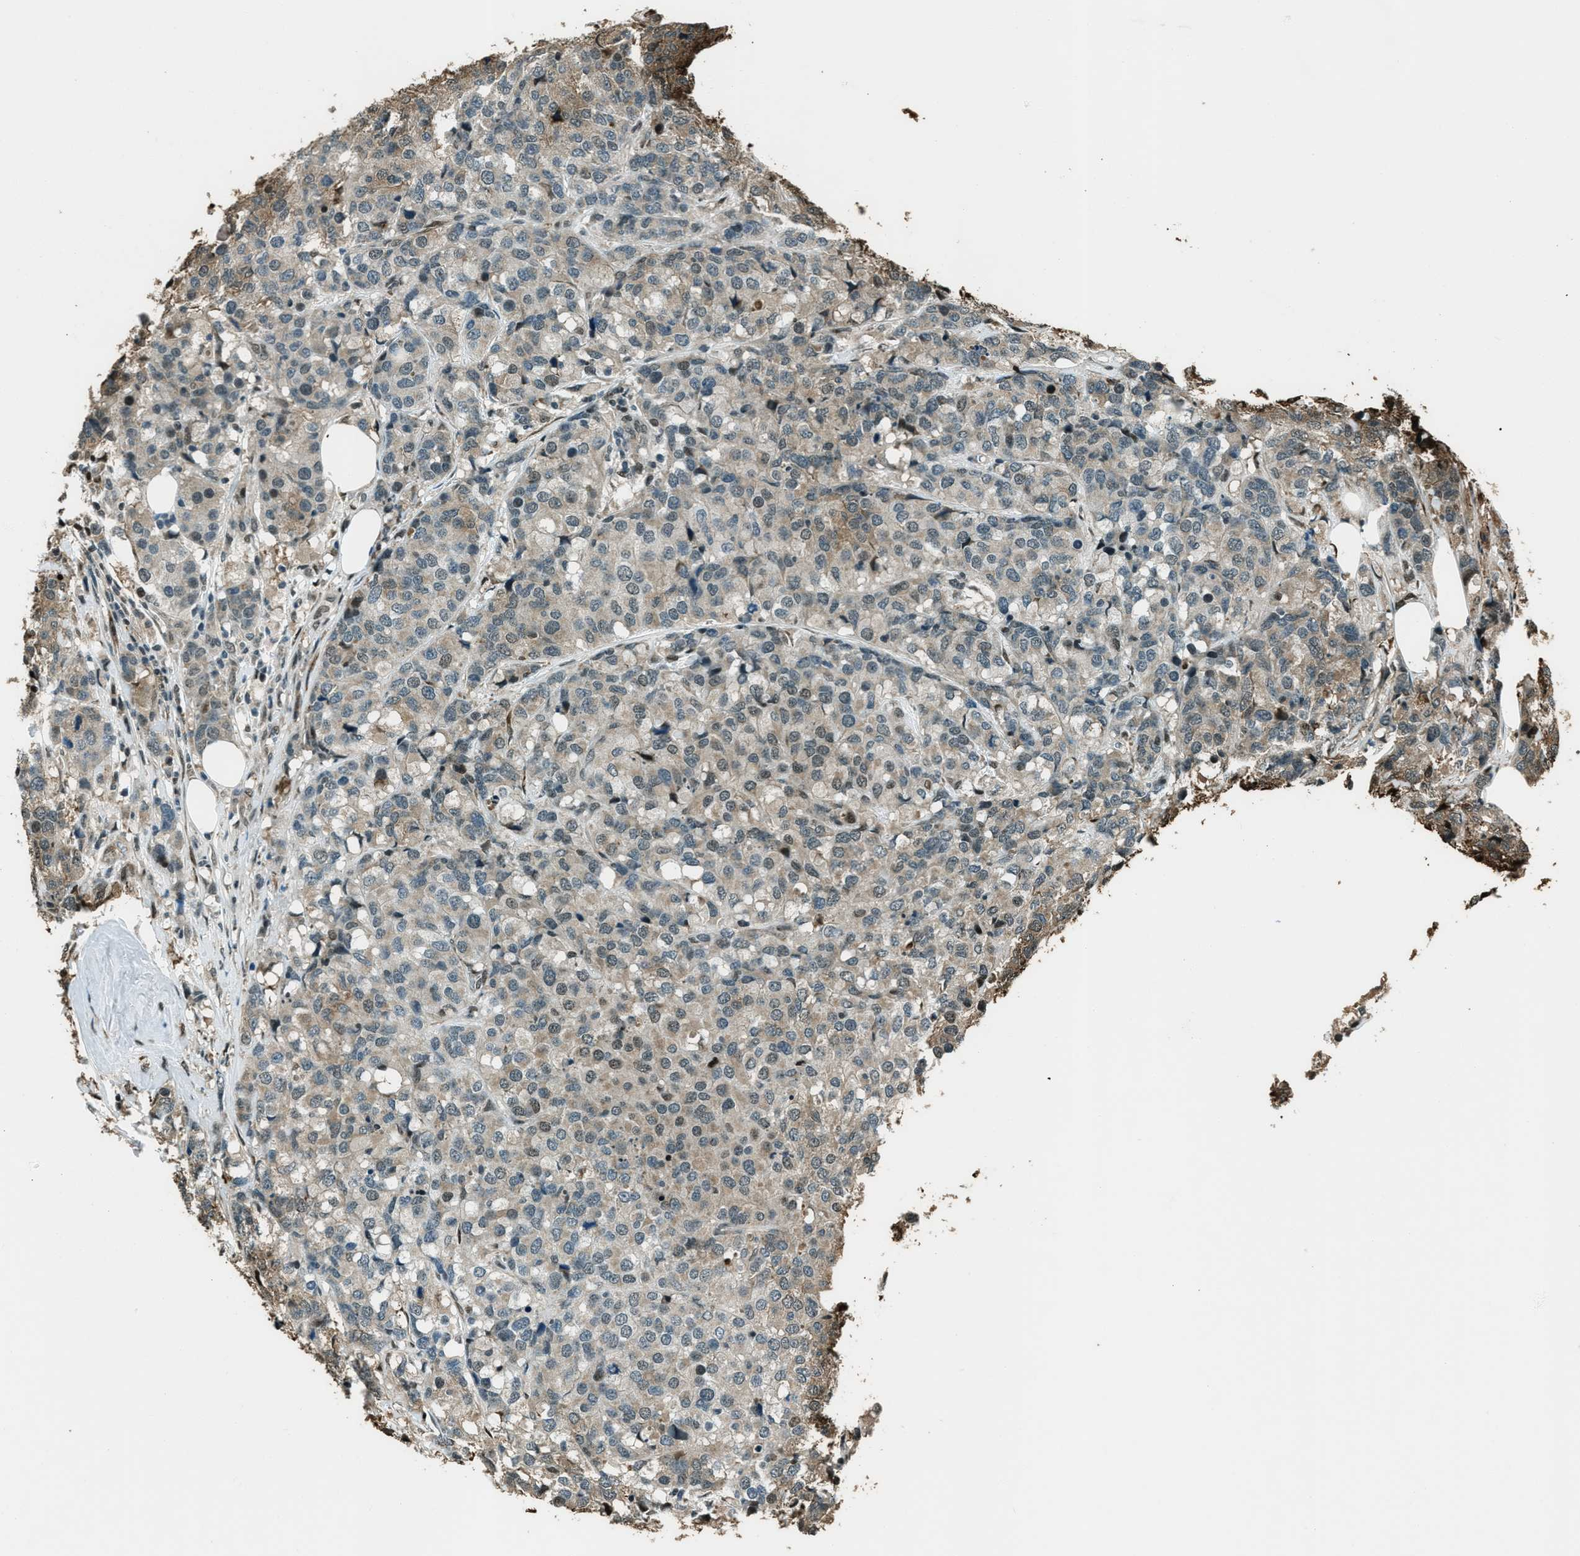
{"staining": {"intensity": "weak", "quantity": "25%-75%", "location": "cytoplasmic/membranous,nuclear"}, "tissue": "breast cancer", "cell_type": "Tumor cells", "image_type": "cancer", "snomed": [{"axis": "morphology", "description": "Lobular carcinoma"}, {"axis": "topography", "description": "Breast"}], "caption": "Tumor cells demonstrate low levels of weak cytoplasmic/membranous and nuclear positivity in about 25%-75% of cells in breast cancer.", "gene": "TARDBP", "patient": {"sex": "female", "age": 59}}